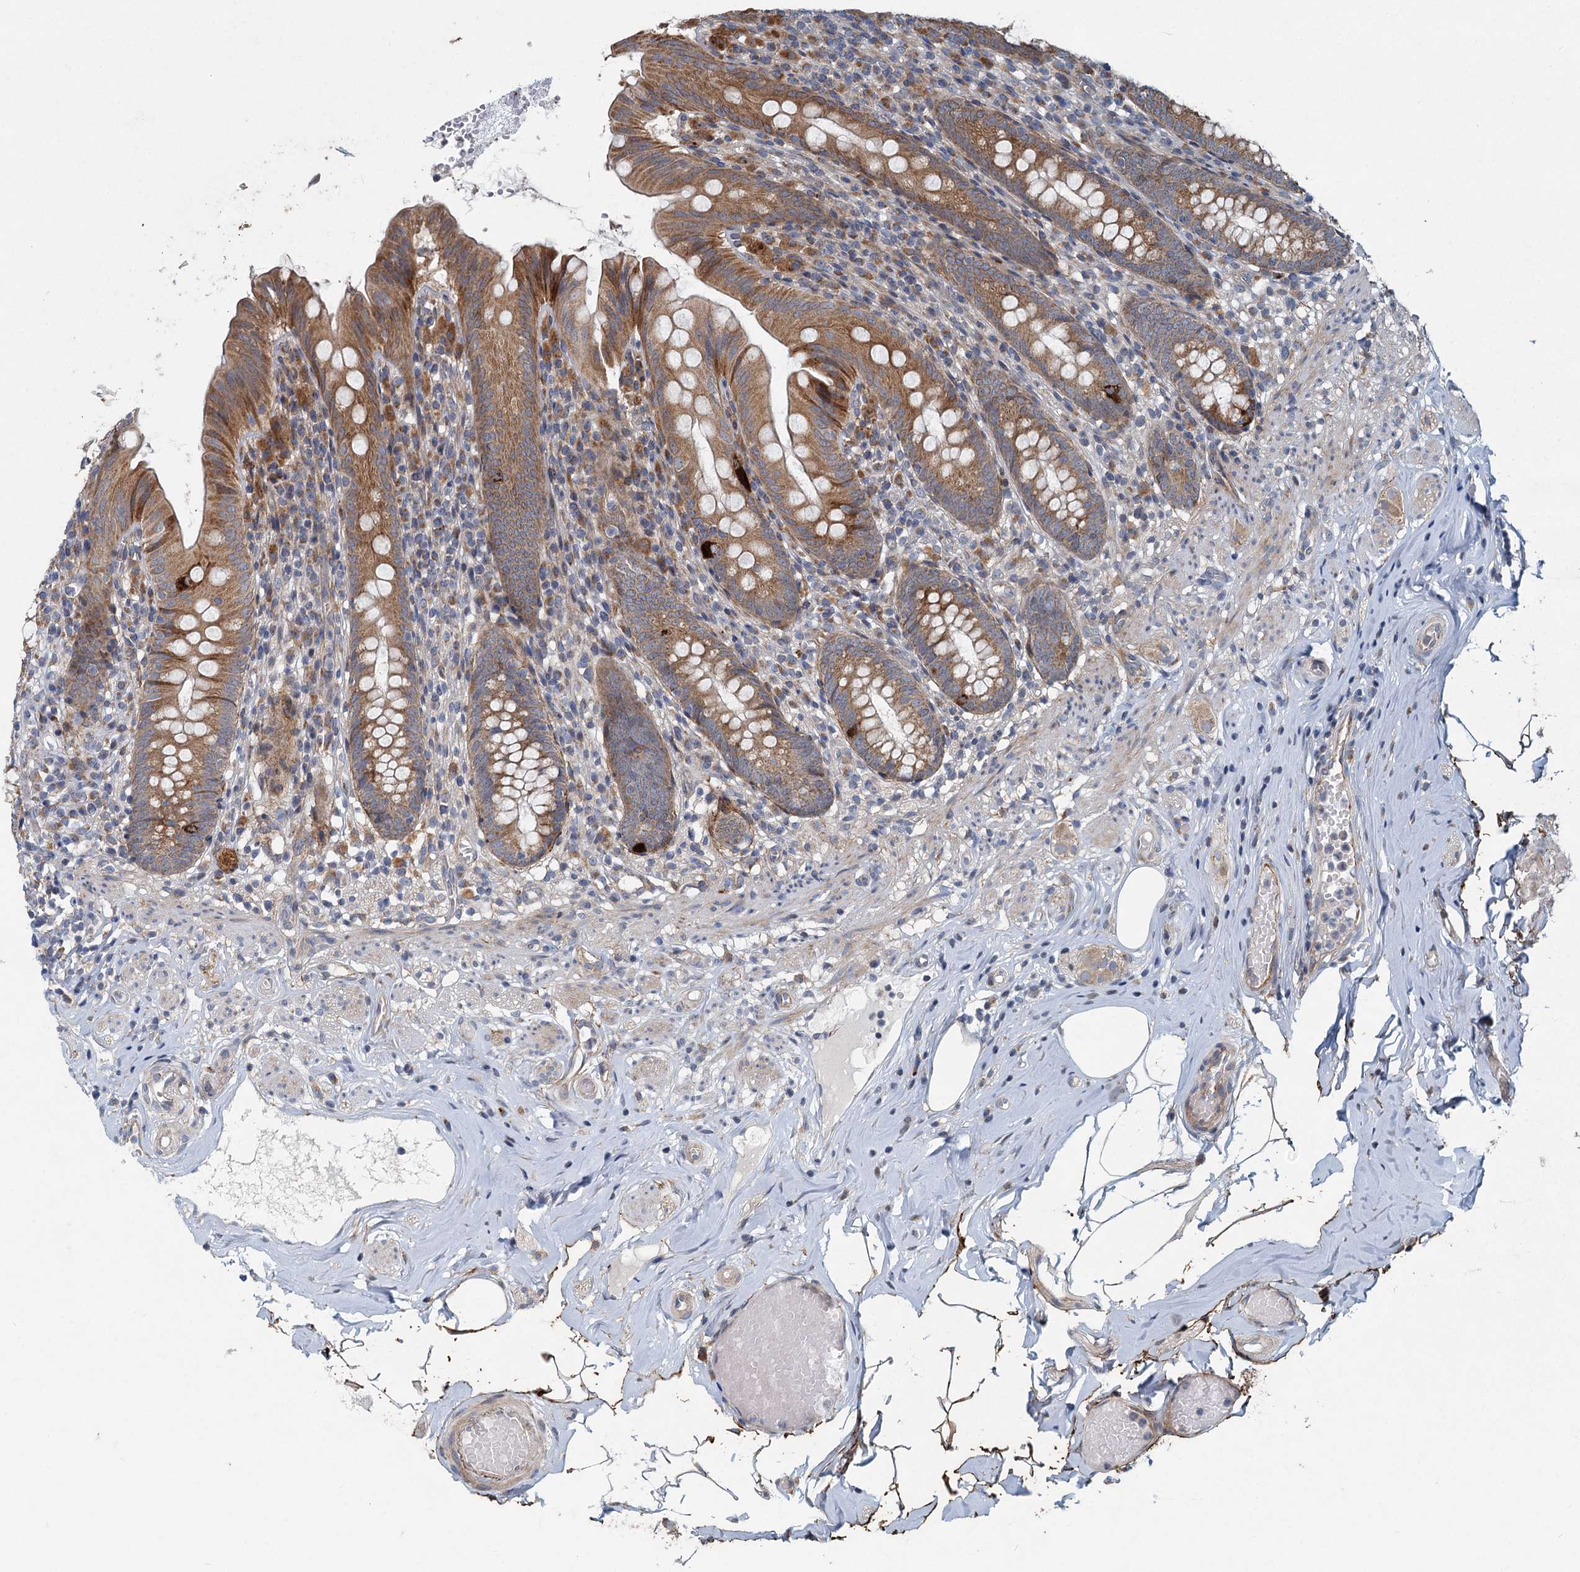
{"staining": {"intensity": "moderate", "quantity": ">75%", "location": "cytoplasmic/membranous"}, "tissue": "appendix", "cell_type": "Glandular cells", "image_type": "normal", "snomed": [{"axis": "morphology", "description": "Normal tissue, NOS"}, {"axis": "topography", "description": "Appendix"}], "caption": "Protein expression by IHC demonstrates moderate cytoplasmic/membranous positivity in approximately >75% of glandular cells in benign appendix. Nuclei are stained in blue.", "gene": "ADCY2", "patient": {"sex": "male", "age": 55}}